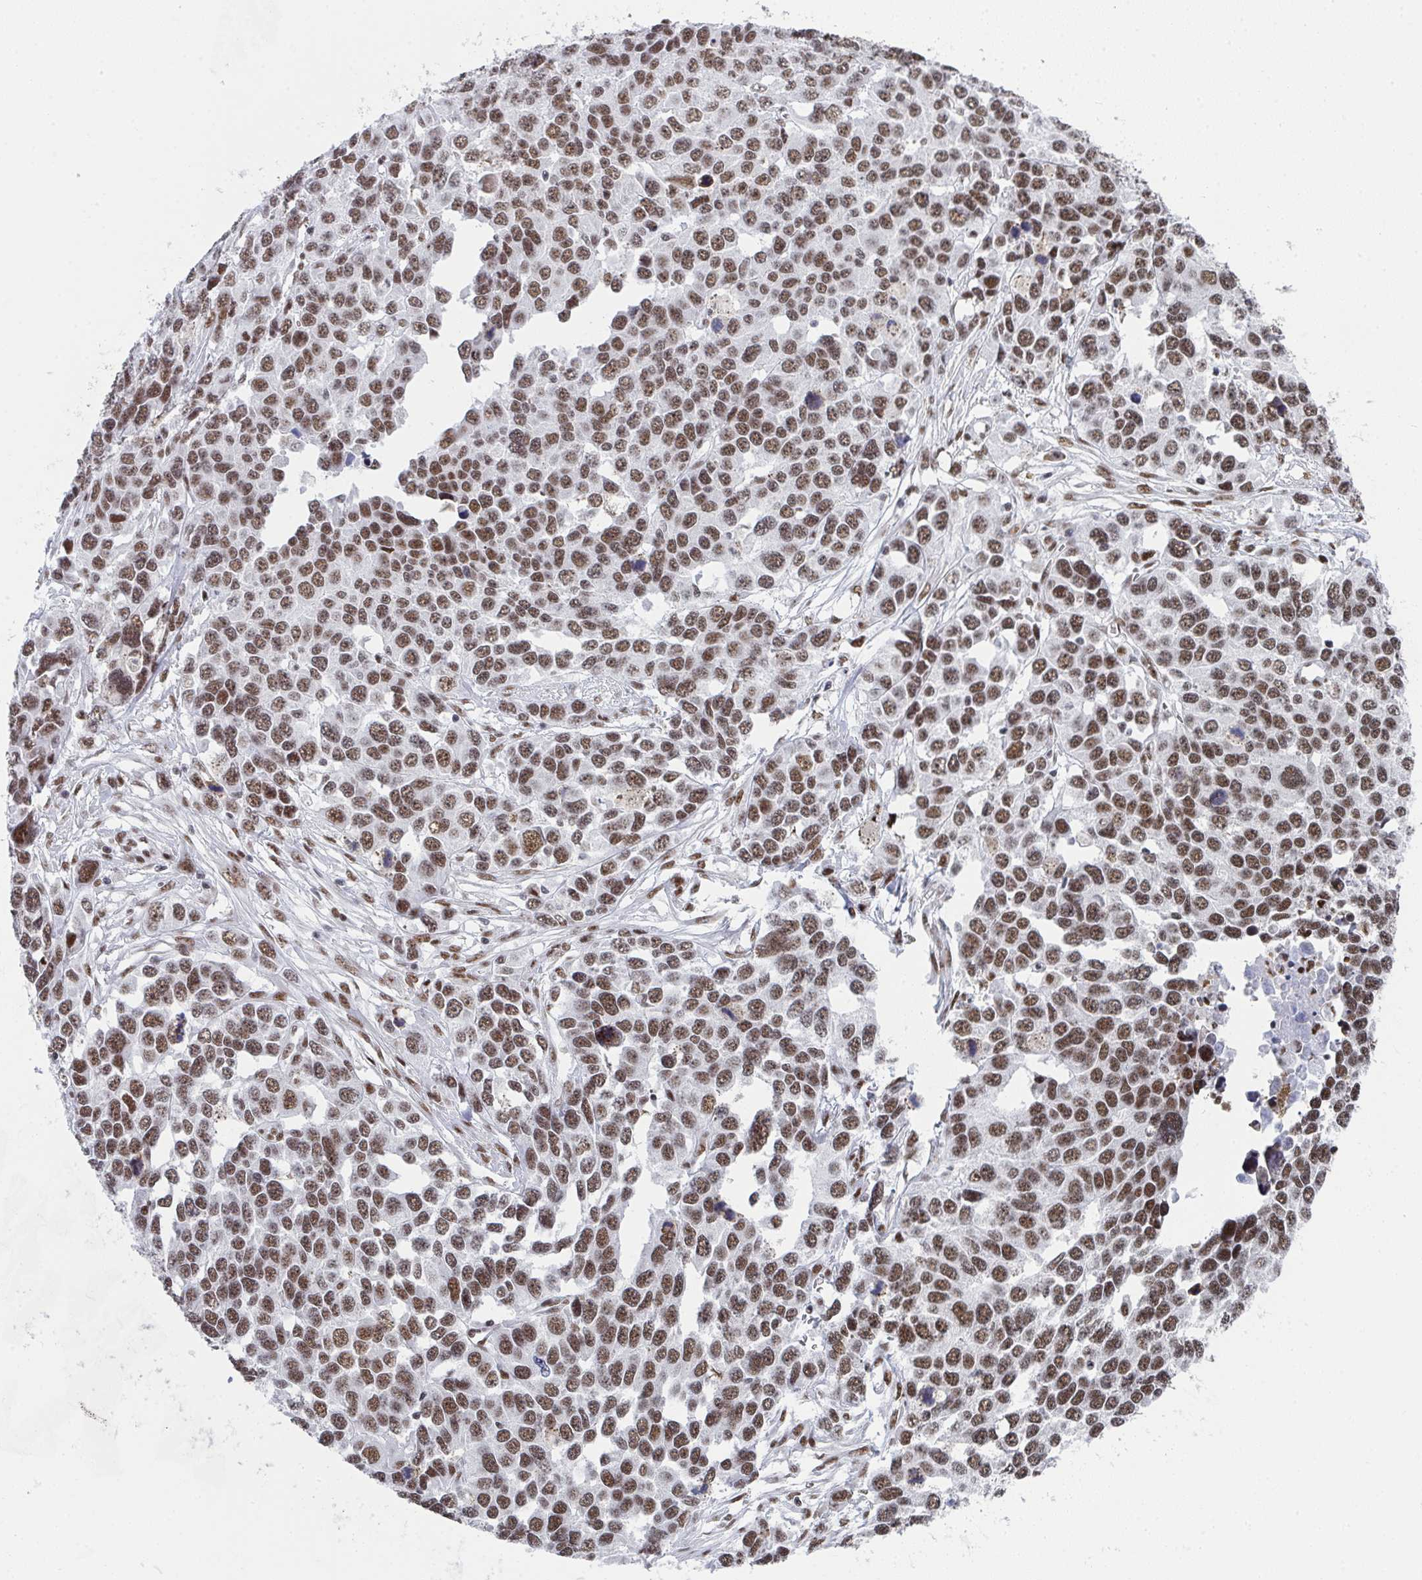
{"staining": {"intensity": "moderate", "quantity": ">75%", "location": "nuclear"}, "tissue": "ovarian cancer", "cell_type": "Tumor cells", "image_type": "cancer", "snomed": [{"axis": "morphology", "description": "Cystadenocarcinoma, serous, NOS"}, {"axis": "topography", "description": "Ovary"}], "caption": "There is medium levels of moderate nuclear positivity in tumor cells of ovarian serous cystadenocarcinoma, as demonstrated by immunohistochemical staining (brown color).", "gene": "SNRNP70", "patient": {"sex": "female", "age": 76}}